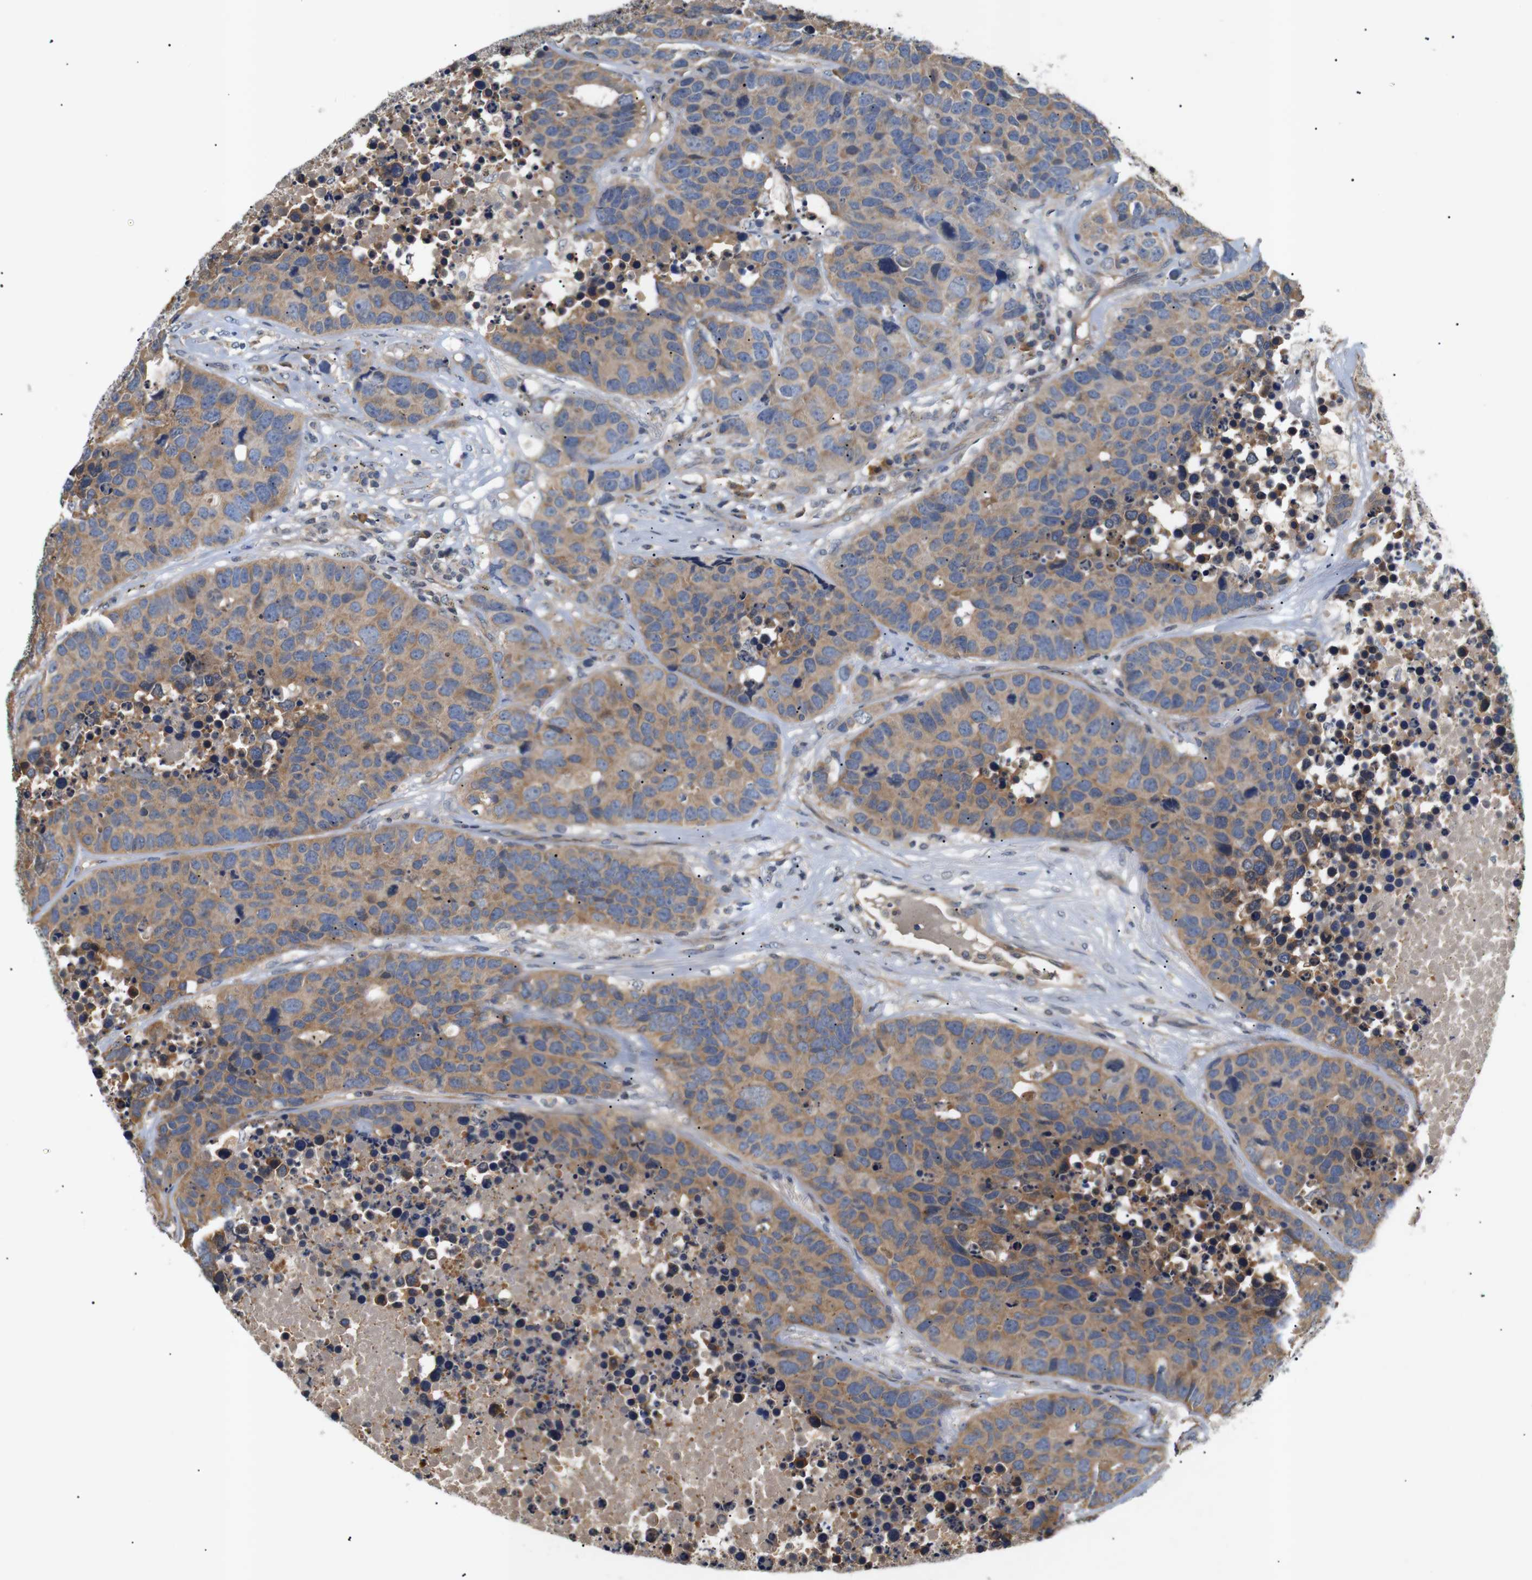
{"staining": {"intensity": "moderate", "quantity": ">75%", "location": "cytoplasmic/membranous"}, "tissue": "carcinoid", "cell_type": "Tumor cells", "image_type": "cancer", "snomed": [{"axis": "morphology", "description": "Carcinoid, malignant, NOS"}, {"axis": "topography", "description": "Lung"}], "caption": "Immunohistochemistry micrograph of neoplastic tissue: malignant carcinoid stained using immunohistochemistry shows medium levels of moderate protein expression localized specifically in the cytoplasmic/membranous of tumor cells, appearing as a cytoplasmic/membranous brown color.", "gene": "RIPK1", "patient": {"sex": "male", "age": 60}}